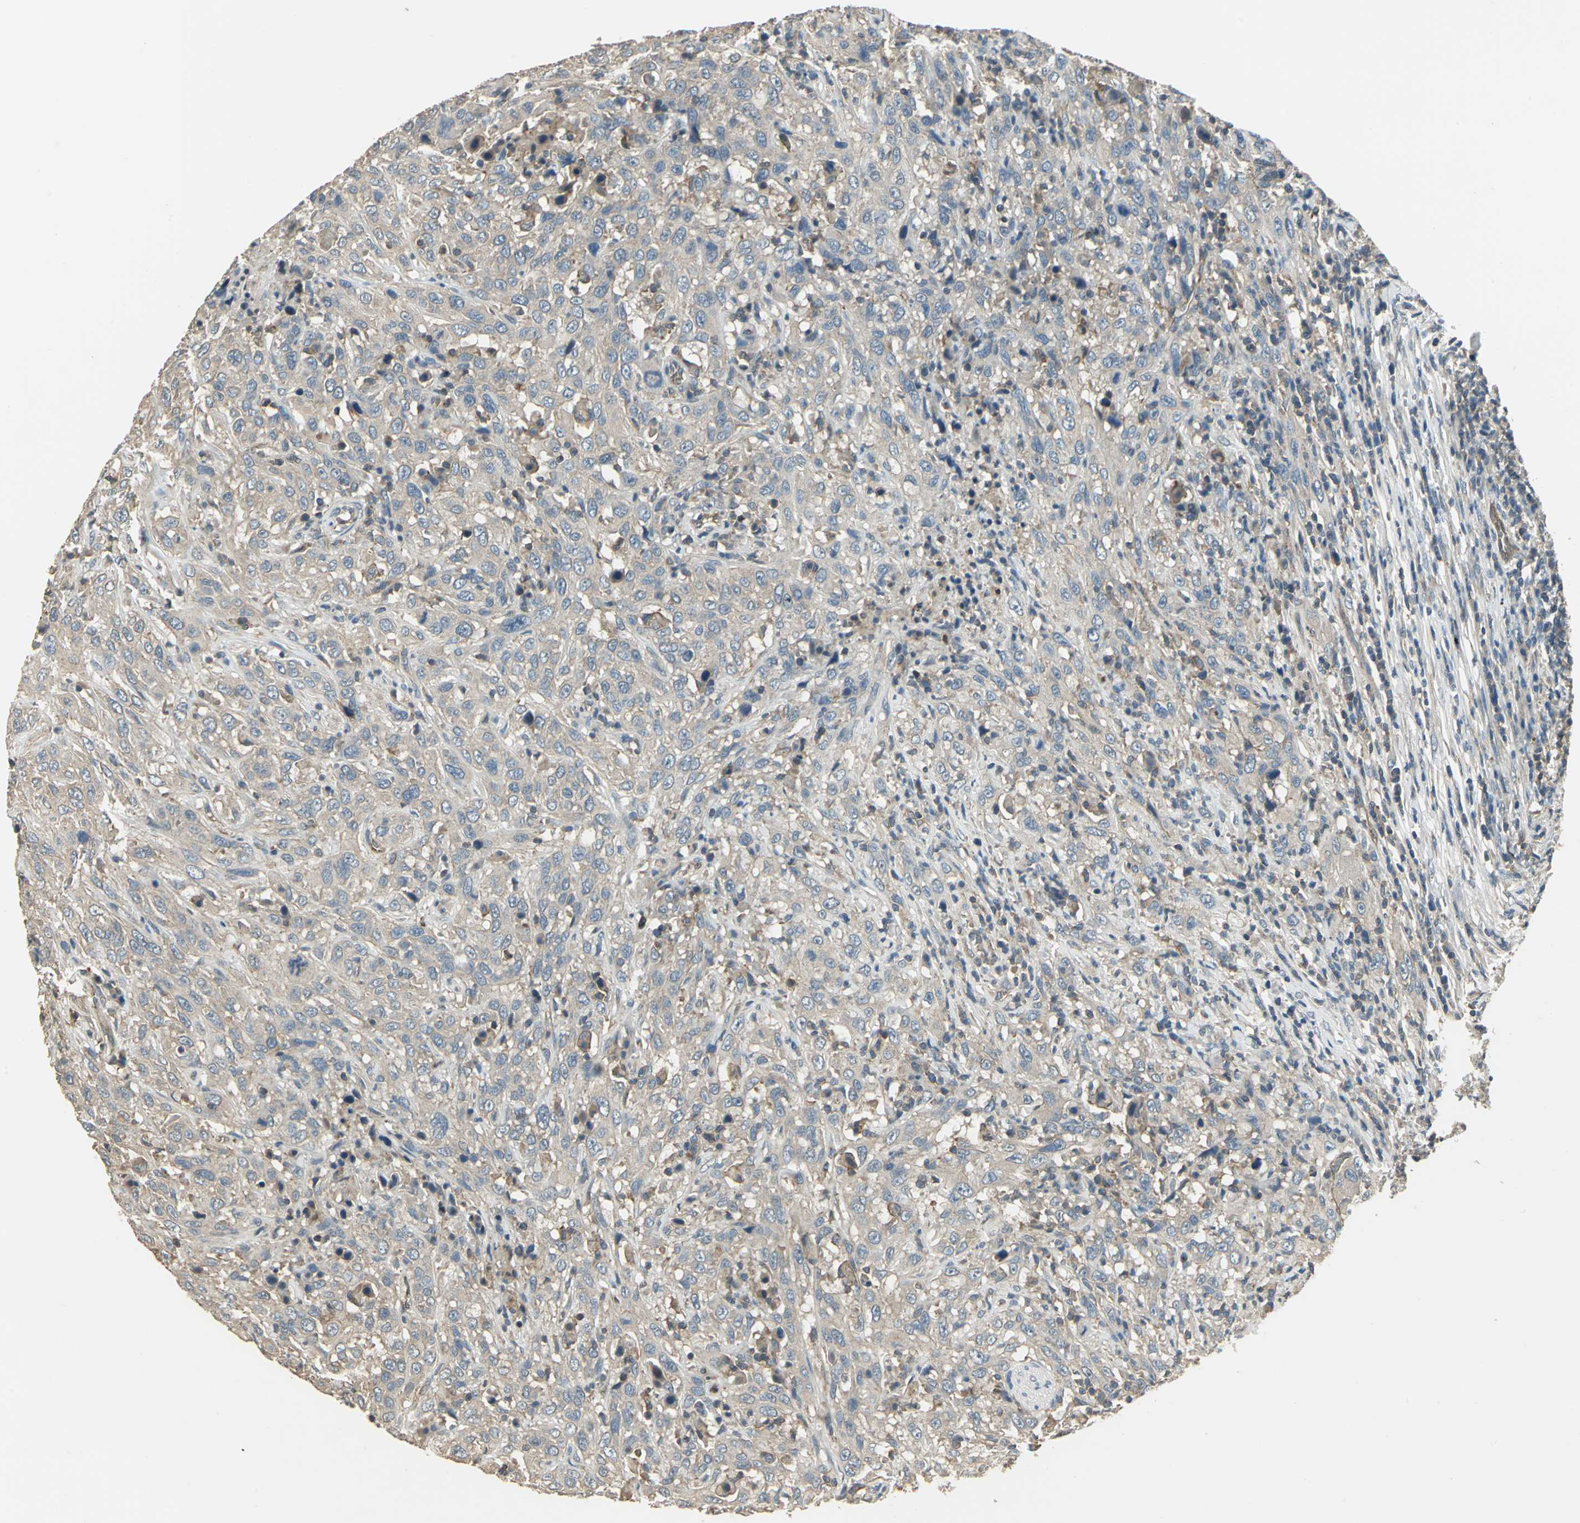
{"staining": {"intensity": "weak", "quantity": "25%-75%", "location": "cytoplasmic/membranous"}, "tissue": "urothelial cancer", "cell_type": "Tumor cells", "image_type": "cancer", "snomed": [{"axis": "morphology", "description": "Urothelial carcinoma, High grade"}, {"axis": "topography", "description": "Urinary bladder"}], "caption": "A micrograph showing weak cytoplasmic/membranous staining in about 25%-75% of tumor cells in urothelial cancer, as visualized by brown immunohistochemical staining.", "gene": "RAPGEF1", "patient": {"sex": "male", "age": 61}}